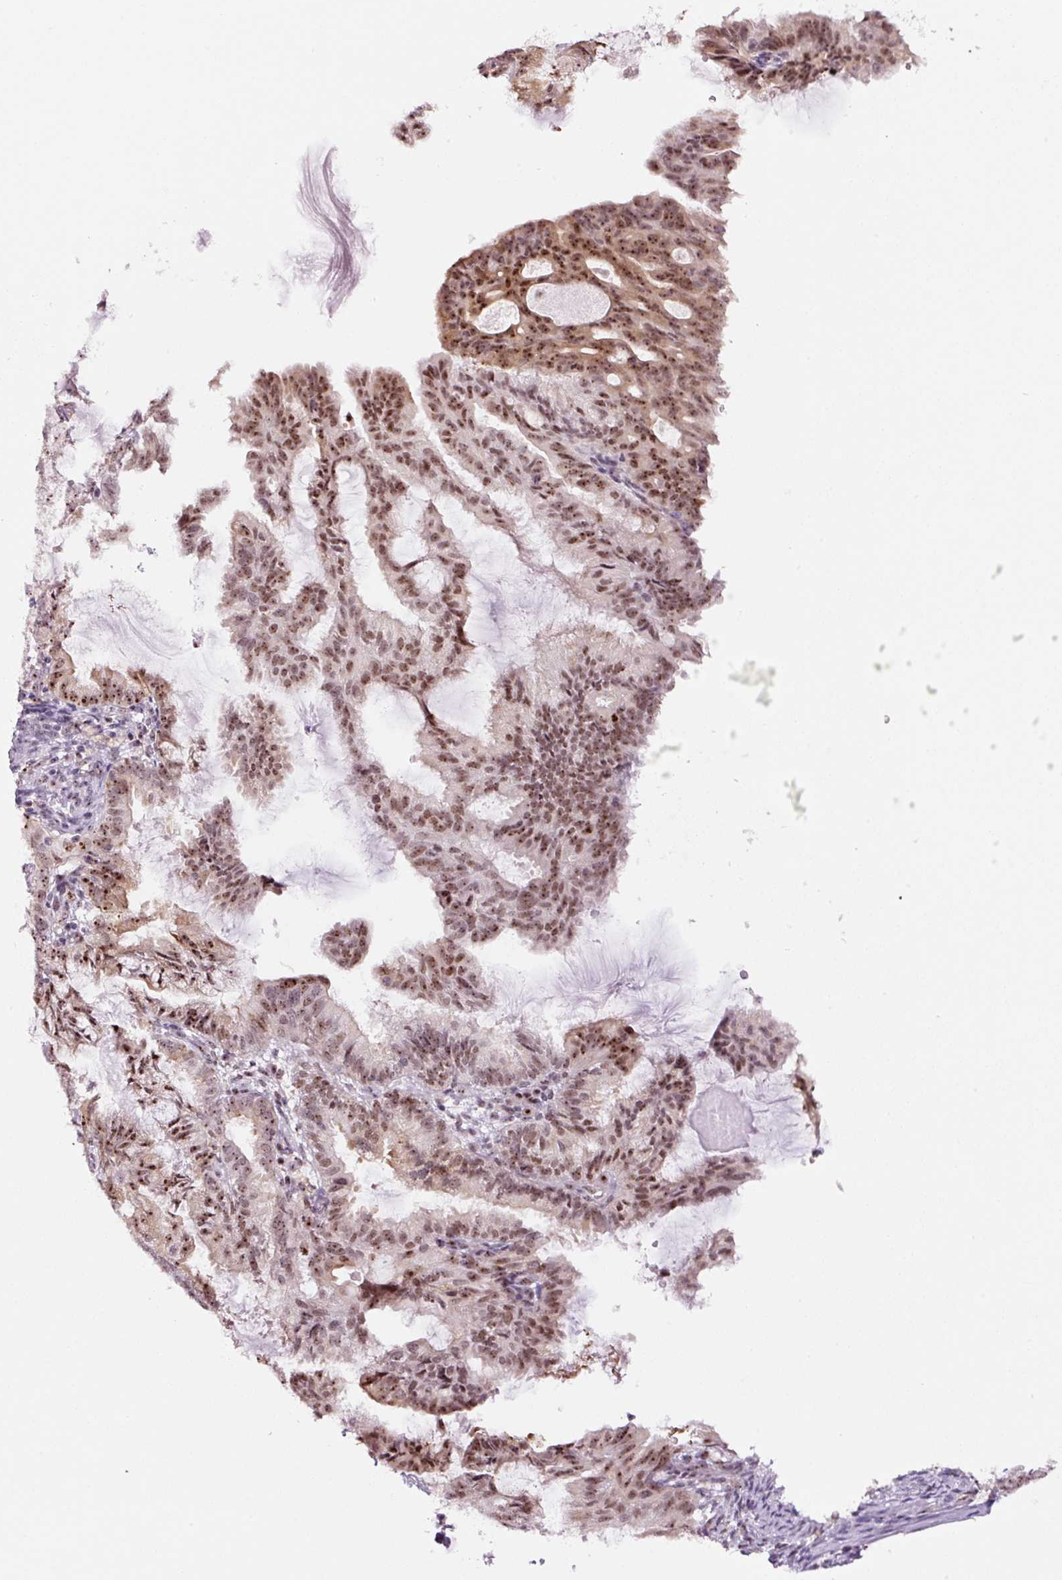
{"staining": {"intensity": "moderate", "quantity": ">75%", "location": "cytoplasmic/membranous,nuclear"}, "tissue": "endometrial cancer", "cell_type": "Tumor cells", "image_type": "cancer", "snomed": [{"axis": "morphology", "description": "Adenocarcinoma, NOS"}, {"axis": "topography", "description": "Endometrium"}], "caption": "DAB immunohistochemical staining of human endometrial cancer reveals moderate cytoplasmic/membranous and nuclear protein expression in about >75% of tumor cells.", "gene": "GNL3", "patient": {"sex": "female", "age": 86}}